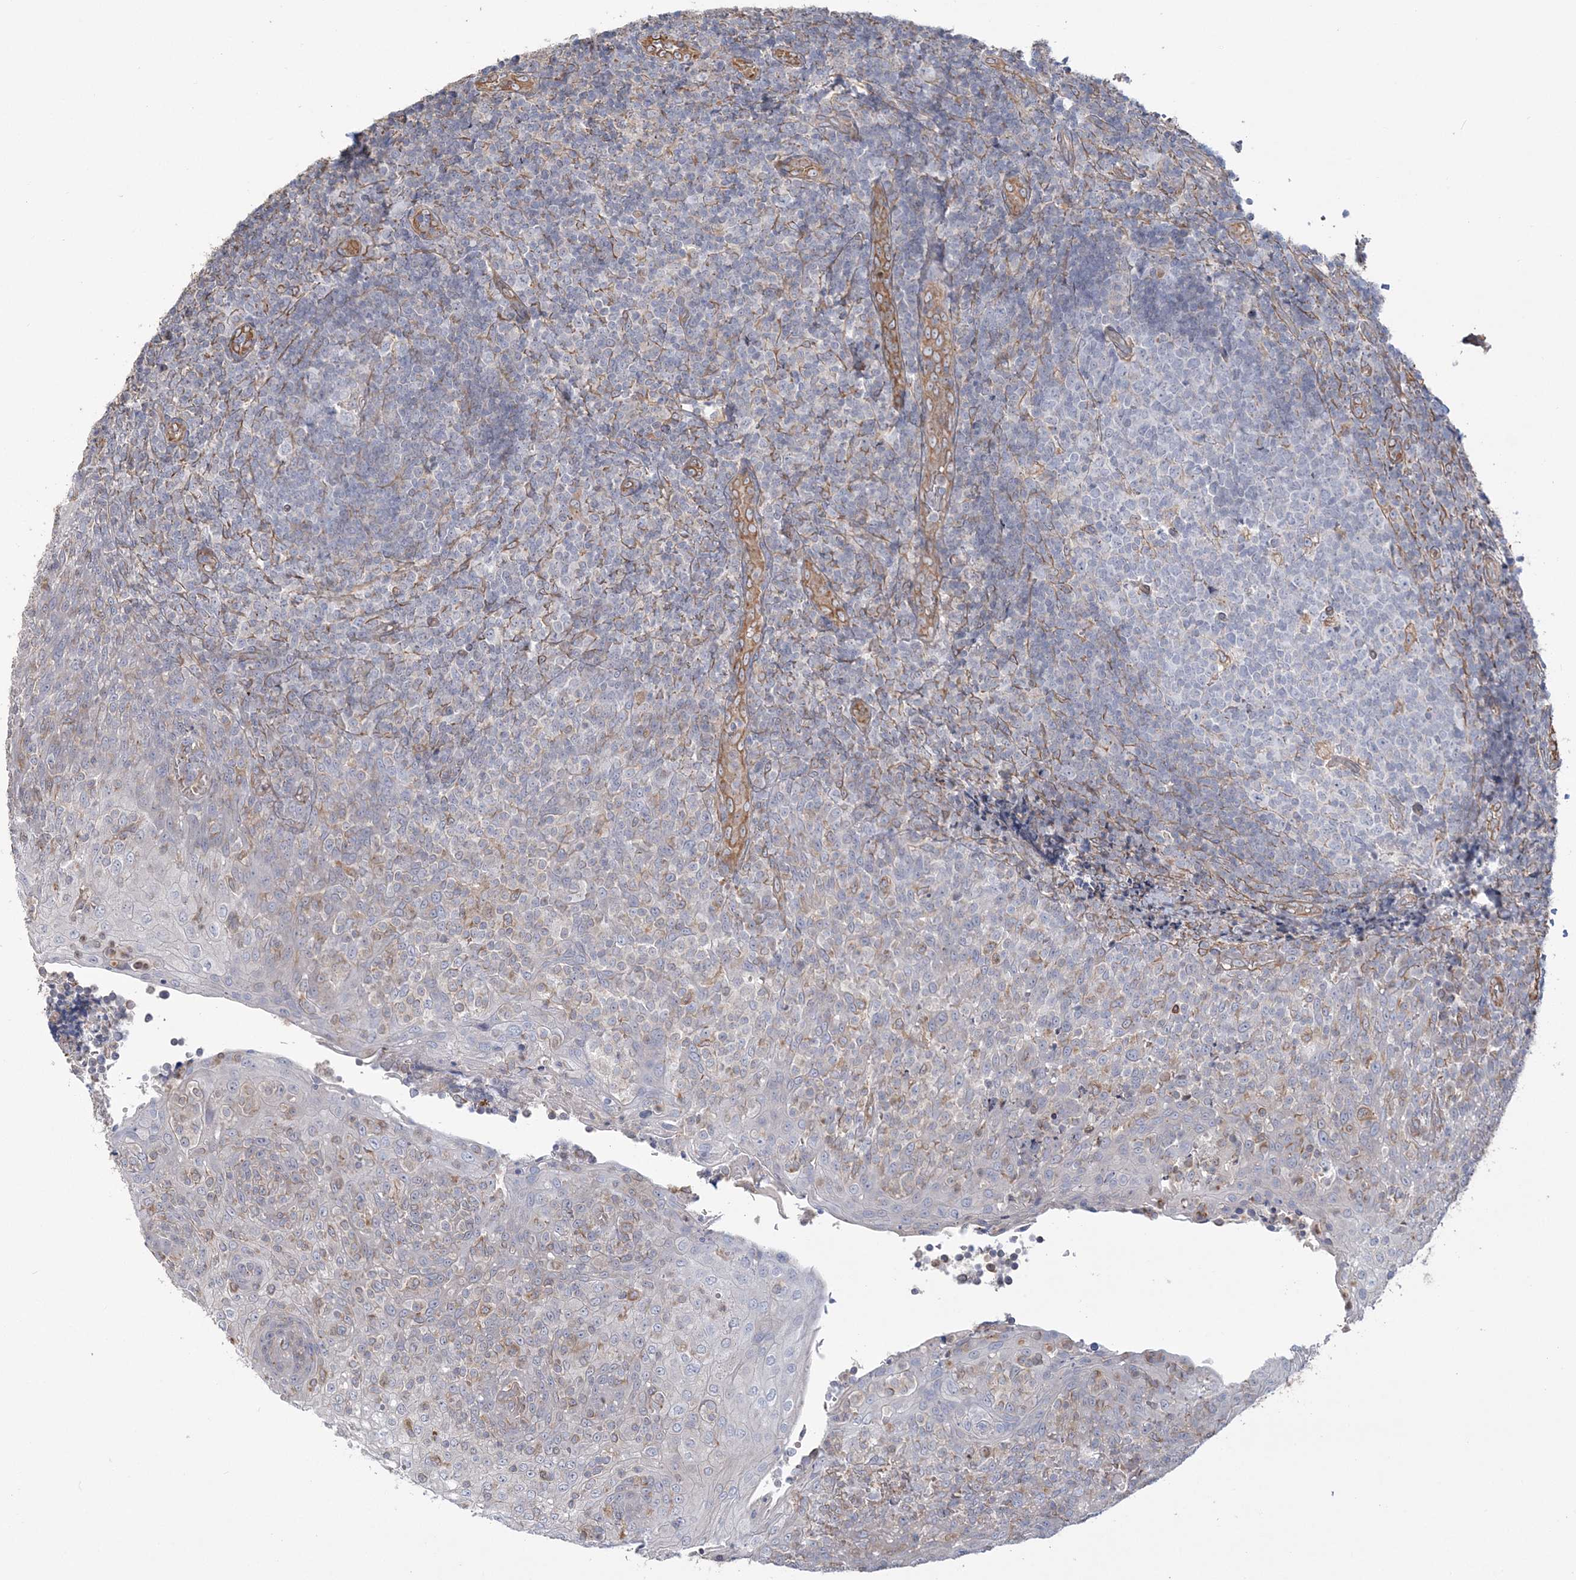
{"staining": {"intensity": "weak", "quantity": "<25%", "location": "cytoplasmic/membranous"}, "tissue": "tonsil", "cell_type": "Germinal center cells", "image_type": "normal", "snomed": [{"axis": "morphology", "description": "Normal tissue, NOS"}, {"axis": "topography", "description": "Tonsil"}], "caption": "The histopathology image displays no staining of germinal center cells in unremarkable tonsil.", "gene": "ZNF821", "patient": {"sex": "female", "age": 19}}